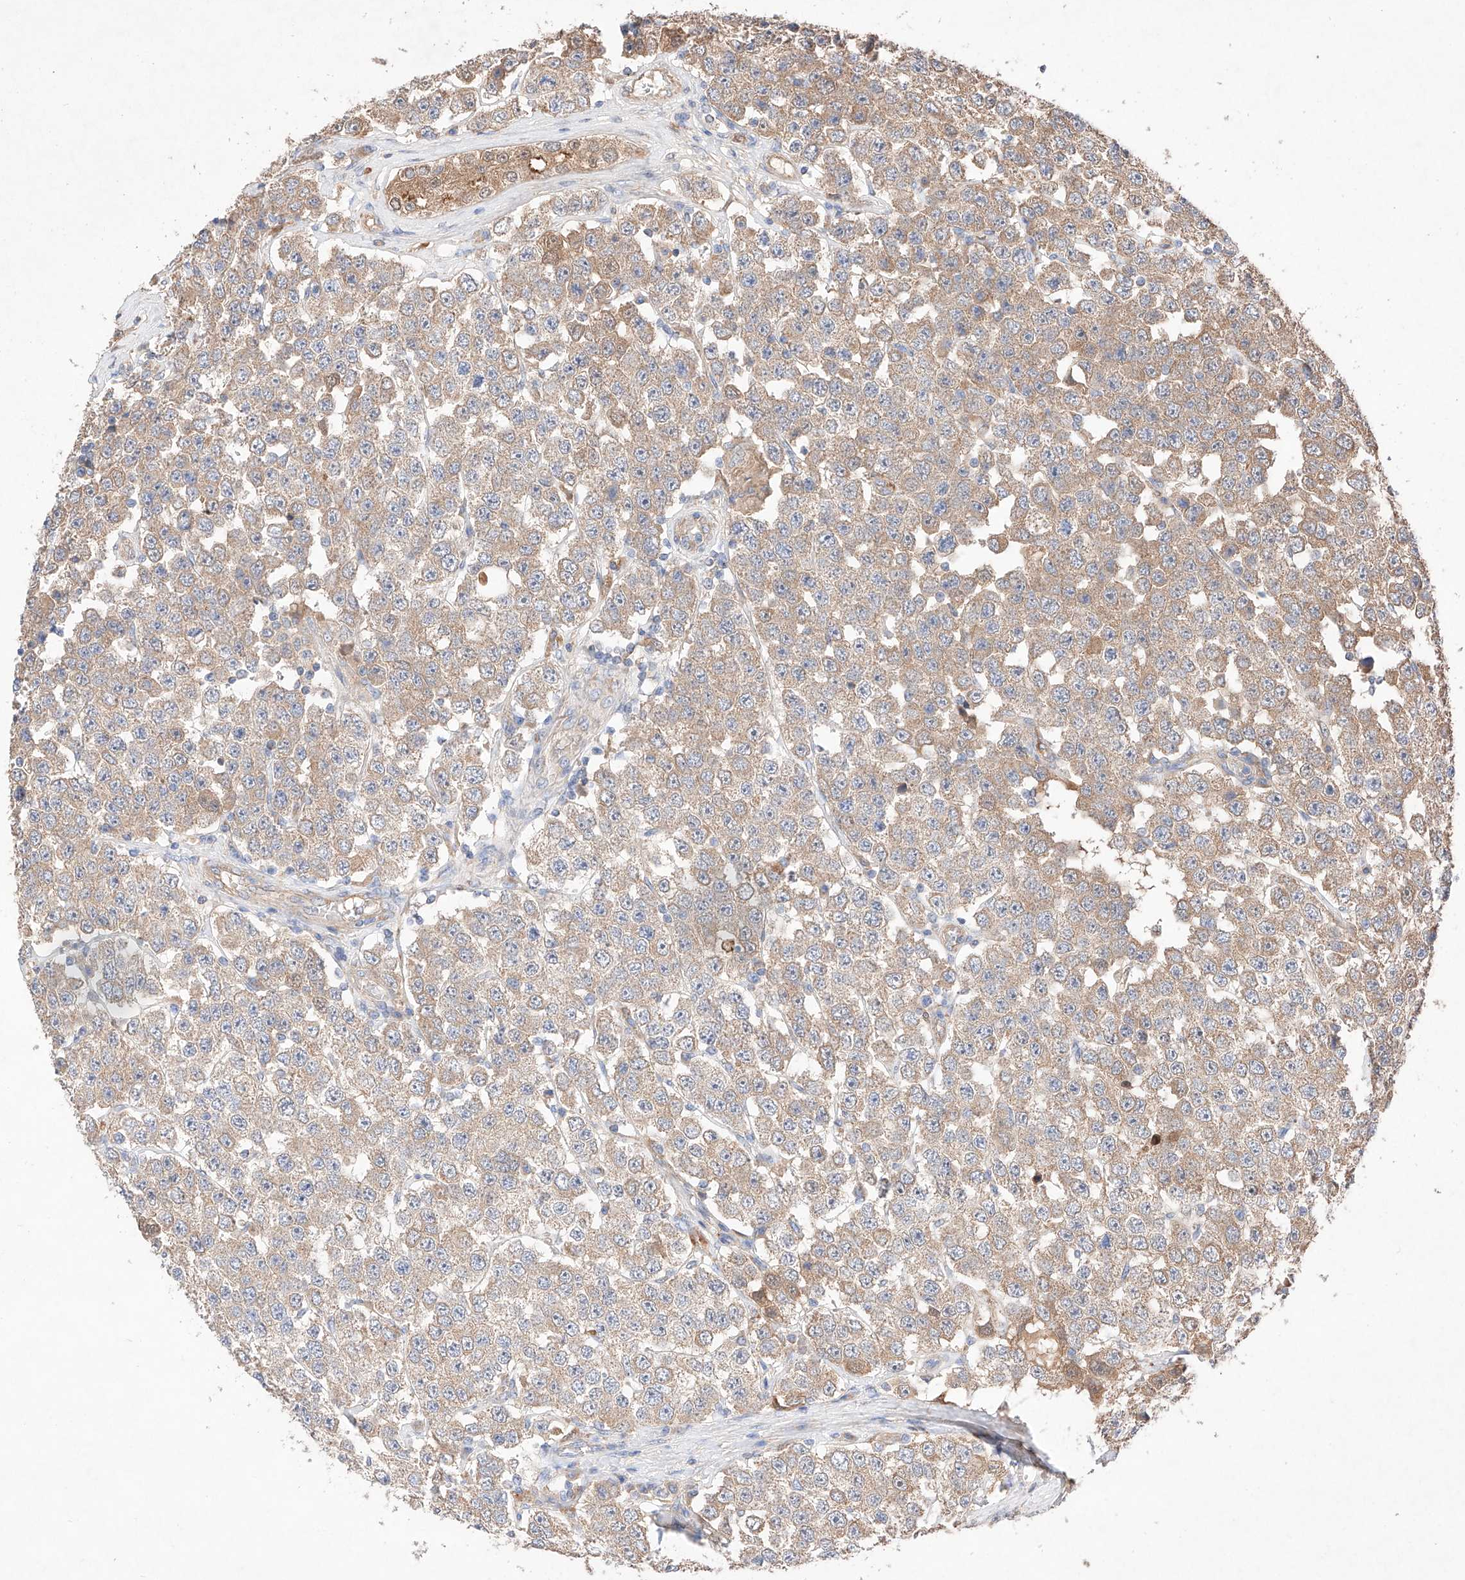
{"staining": {"intensity": "weak", "quantity": ">75%", "location": "cytoplasmic/membranous"}, "tissue": "testis cancer", "cell_type": "Tumor cells", "image_type": "cancer", "snomed": [{"axis": "morphology", "description": "Seminoma, NOS"}, {"axis": "topography", "description": "Testis"}], "caption": "Protein staining reveals weak cytoplasmic/membranous positivity in approximately >75% of tumor cells in testis seminoma. (Stains: DAB in brown, nuclei in blue, Microscopy: brightfield microscopy at high magnification).", "gene": "C6orf62", "patient": {"sex": "male", "age": 28}}